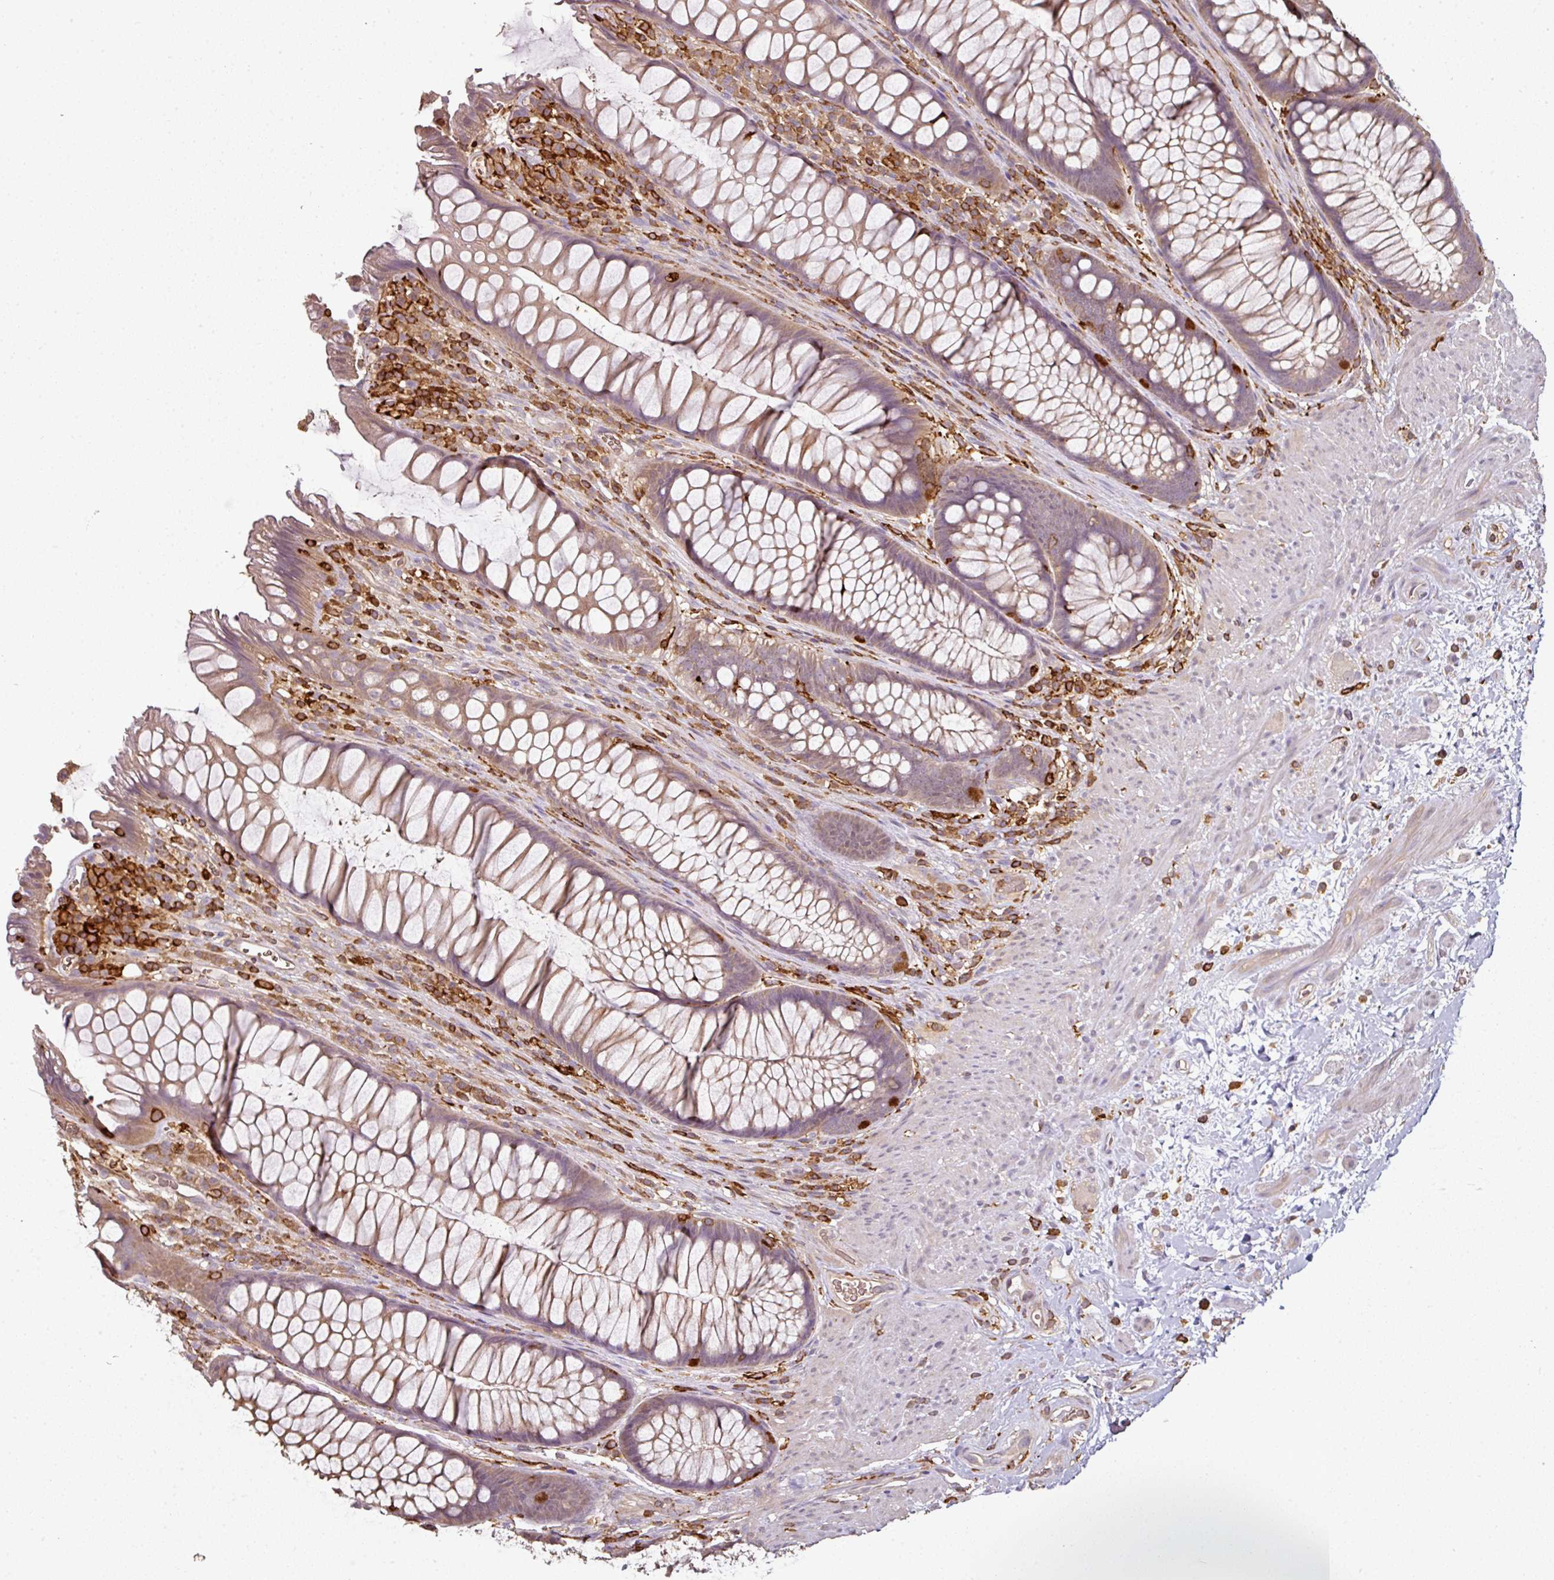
{"staining": {"intensity": "moderate", "quantity": "25%-75%", "location": "cytoplasmic/membranous"}, "tissue": "rectum", "cell_type": "Glandular cells", "image_type": "normal", "snomed": [{"axis": "morphology", "description": "Normal tissue, NOS"}, {"axis": "topography", "description": "Smooth muscle"}, {"axis": "topography", "description": "Rectum"}], "caption": "Brown immunohistochemical staining in unremarkable human rectum reveals moderate cytoplasmic/membranous expression in approximately 25%-75% of glandular cells.", "gene": "OLFML2B", "patient": {"sex": "male", "age": 53}}